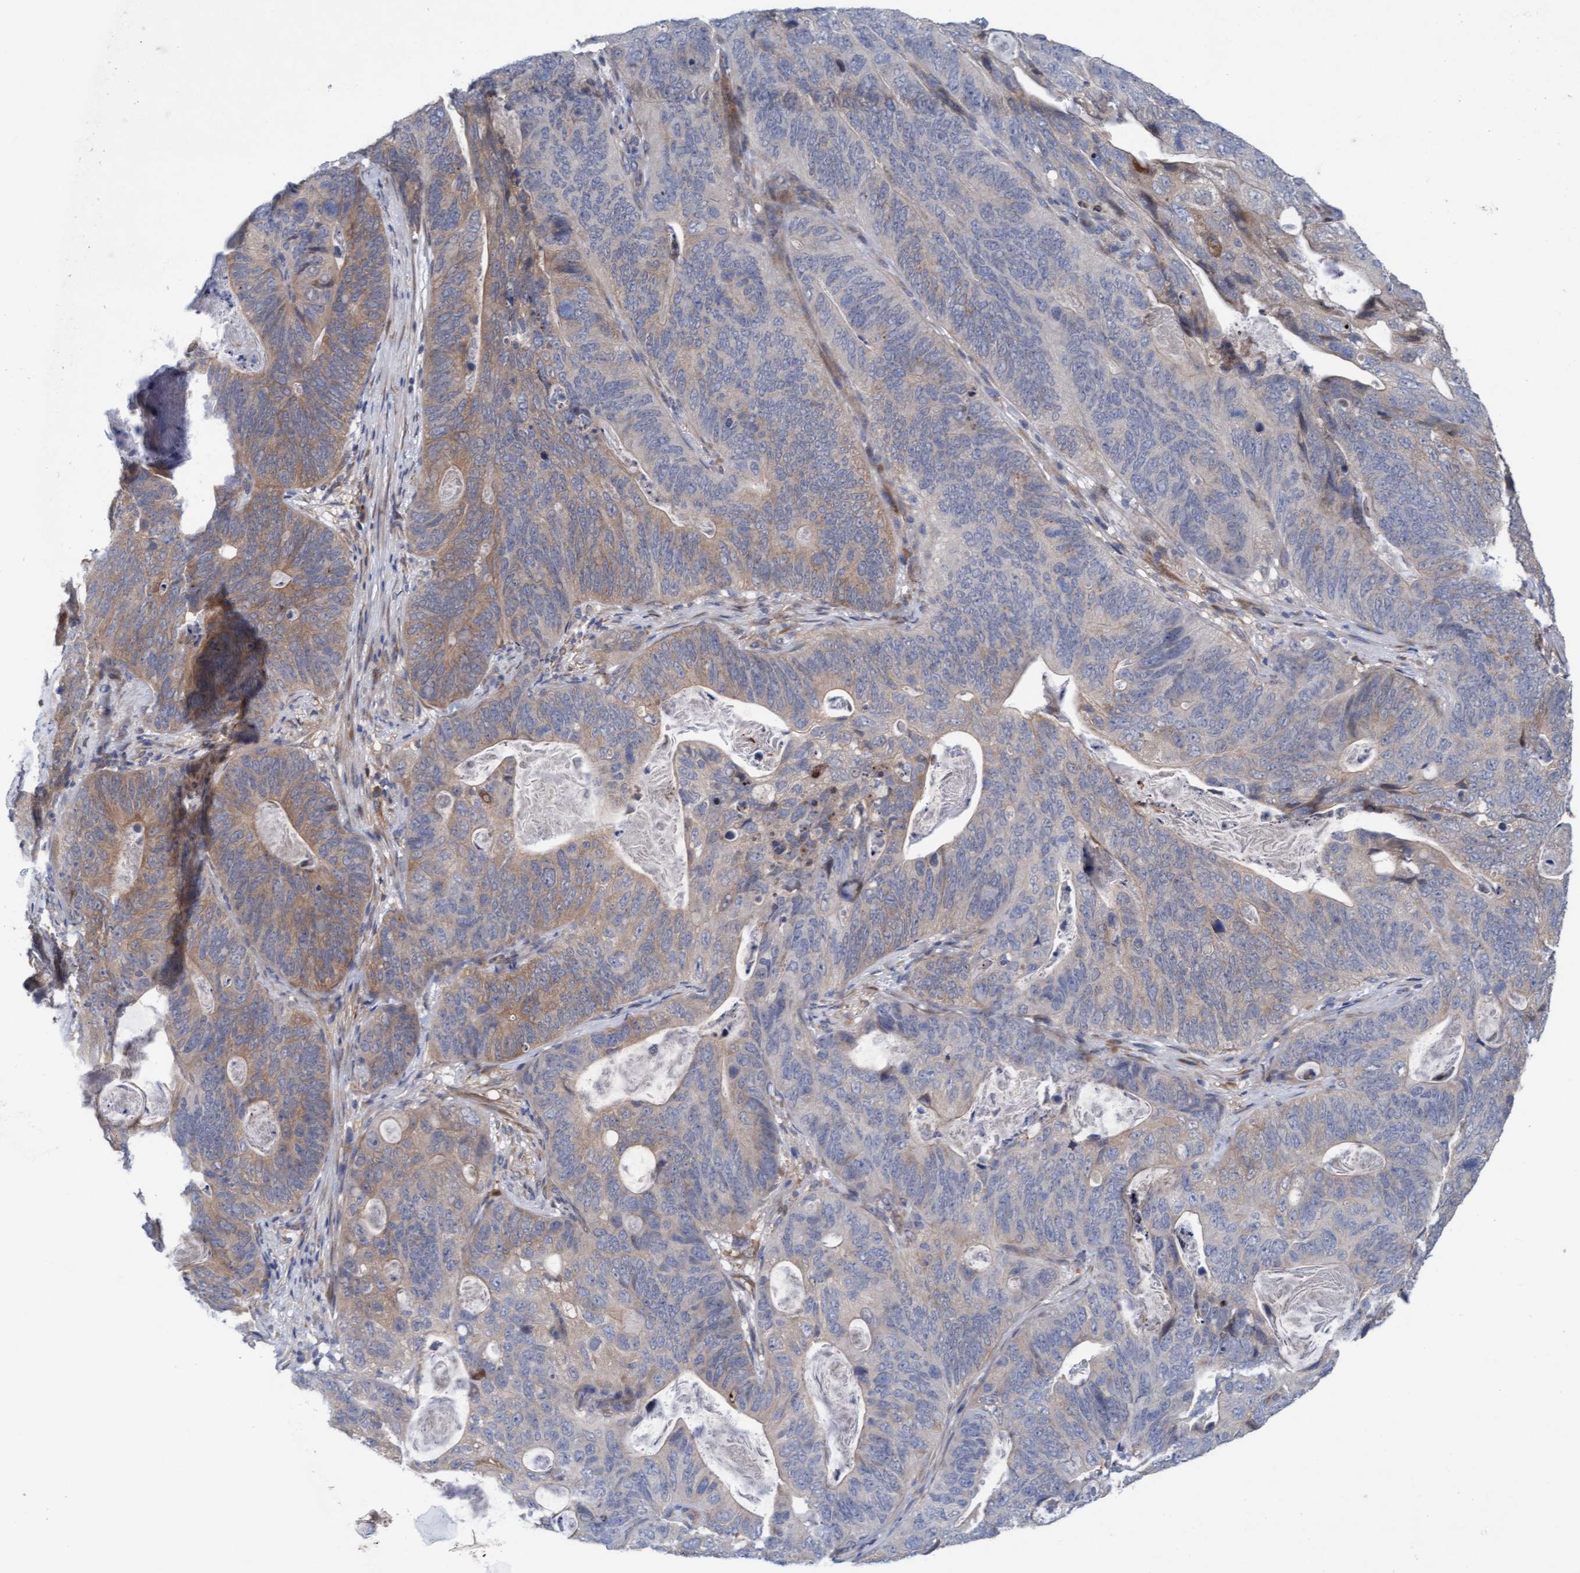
{"staining": {"intensity": "weak", "quantity": "25%-75%", "location": "cytoplasmic/membranous"}, "tissue": "stomach cancer", "cell_type": "Tumor cells", "image_type": "cancer", "snomed": [{"axis": "morphology", "description": "Normal tissue, NOS"}, {"axis": "morphology", "description": "Adenocarcinoma, NOS"}, {"axis": "topography", "description": "Stomach"}], "caption": "Immunohistochemical staining of human stomach cancer (adenocarcinoma) shows weak cytoplasmic/membranous protein expression in about 25%-75% of tumor cells.", "gene": "PLCD1", "patient": {"sex": "female", "age": 89}}